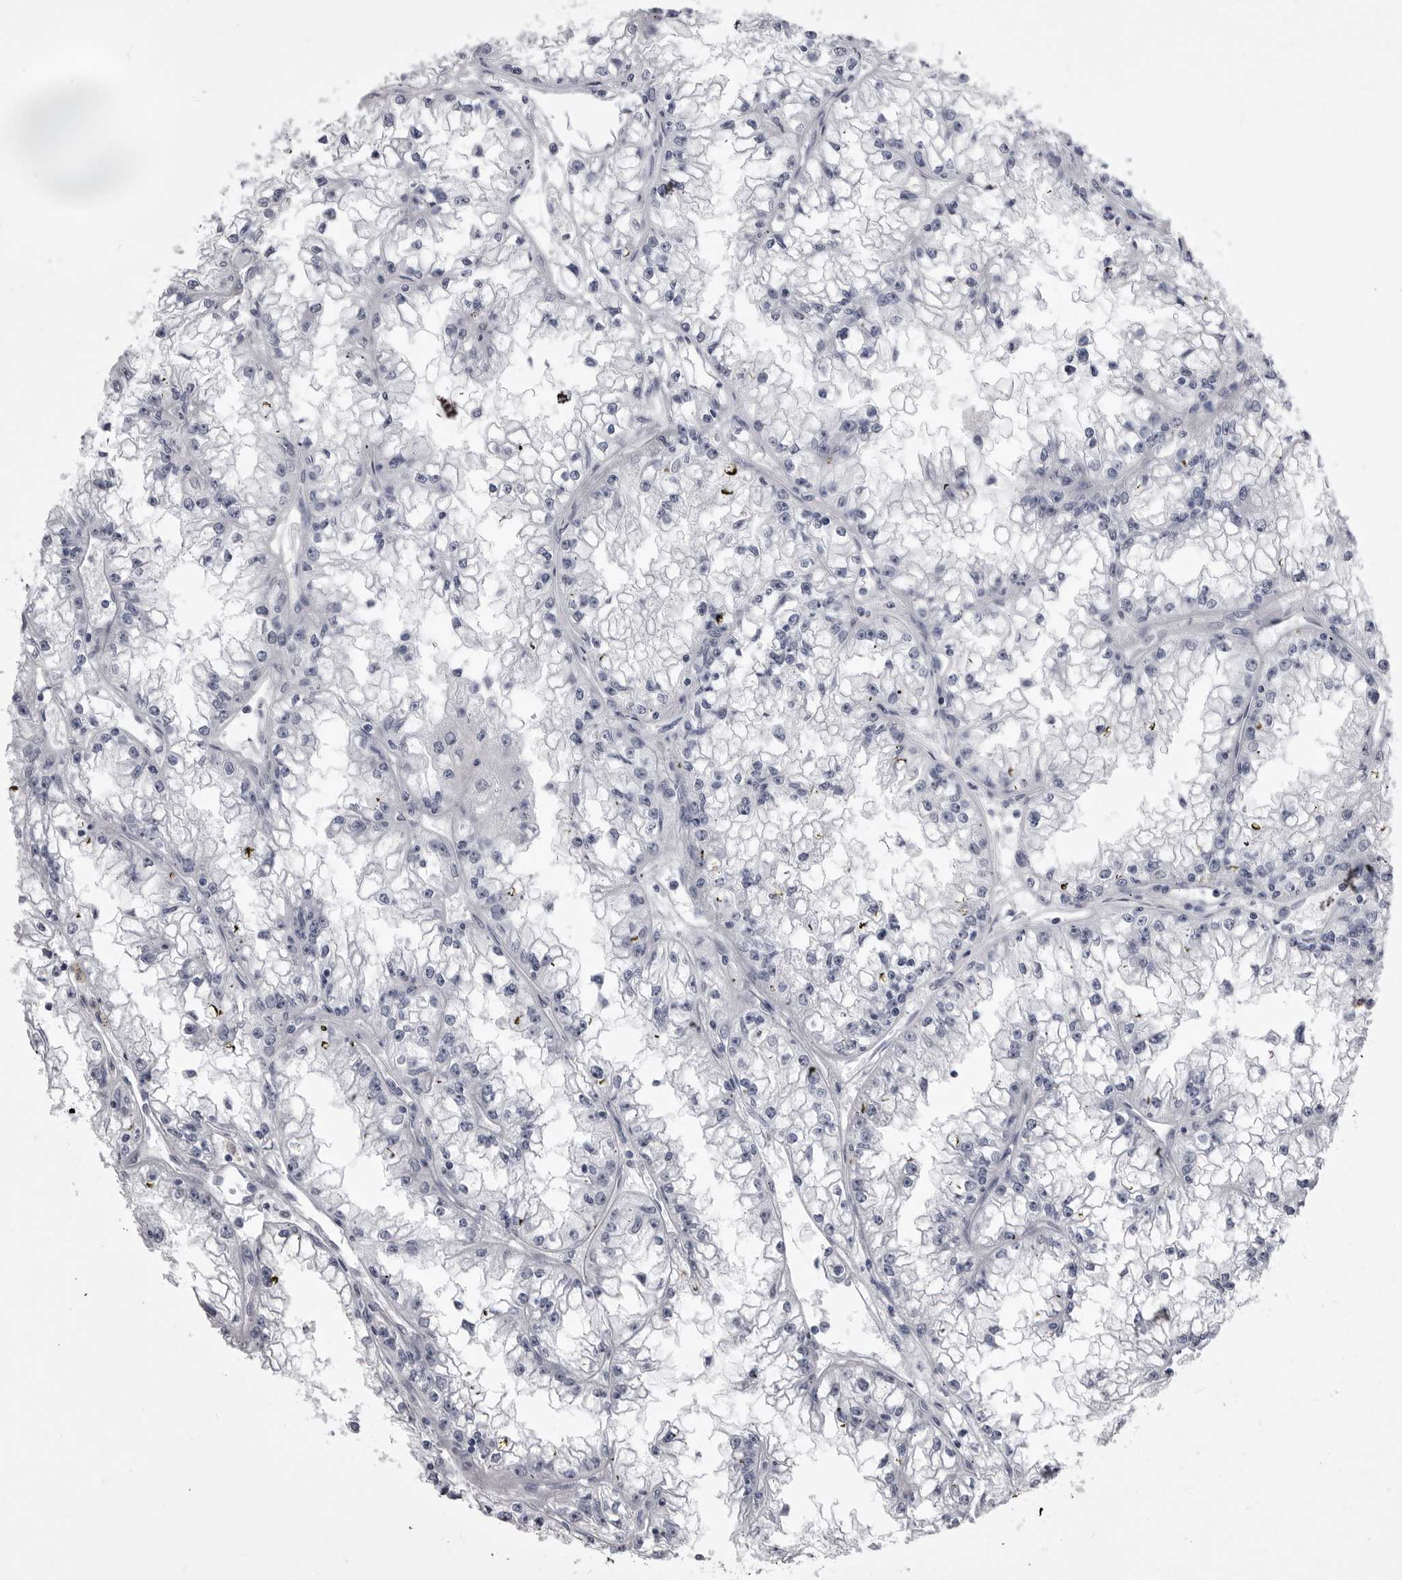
{"staining": {"intensity": "negative", "quantity": "none", "location": "none"}, "tissue": "renal cancer", "cell_type": "Tumor cells", "image_type": "cancer", "snomed": [{"axis": "morphology", "description": "Adenocarcinoma, NOS"}, {"axis": "topography", "description": "Kidney"}], "caption": "Histopathology image shows no significant protein positivity in tumor cells of renal cancer (adenocarcinoma). (DAB (3,3'-diaminobenzidine) IHC with hematoxylin counter stain).", "gene": "ANK2", "patient": {"sex": "male", "age": 56}}